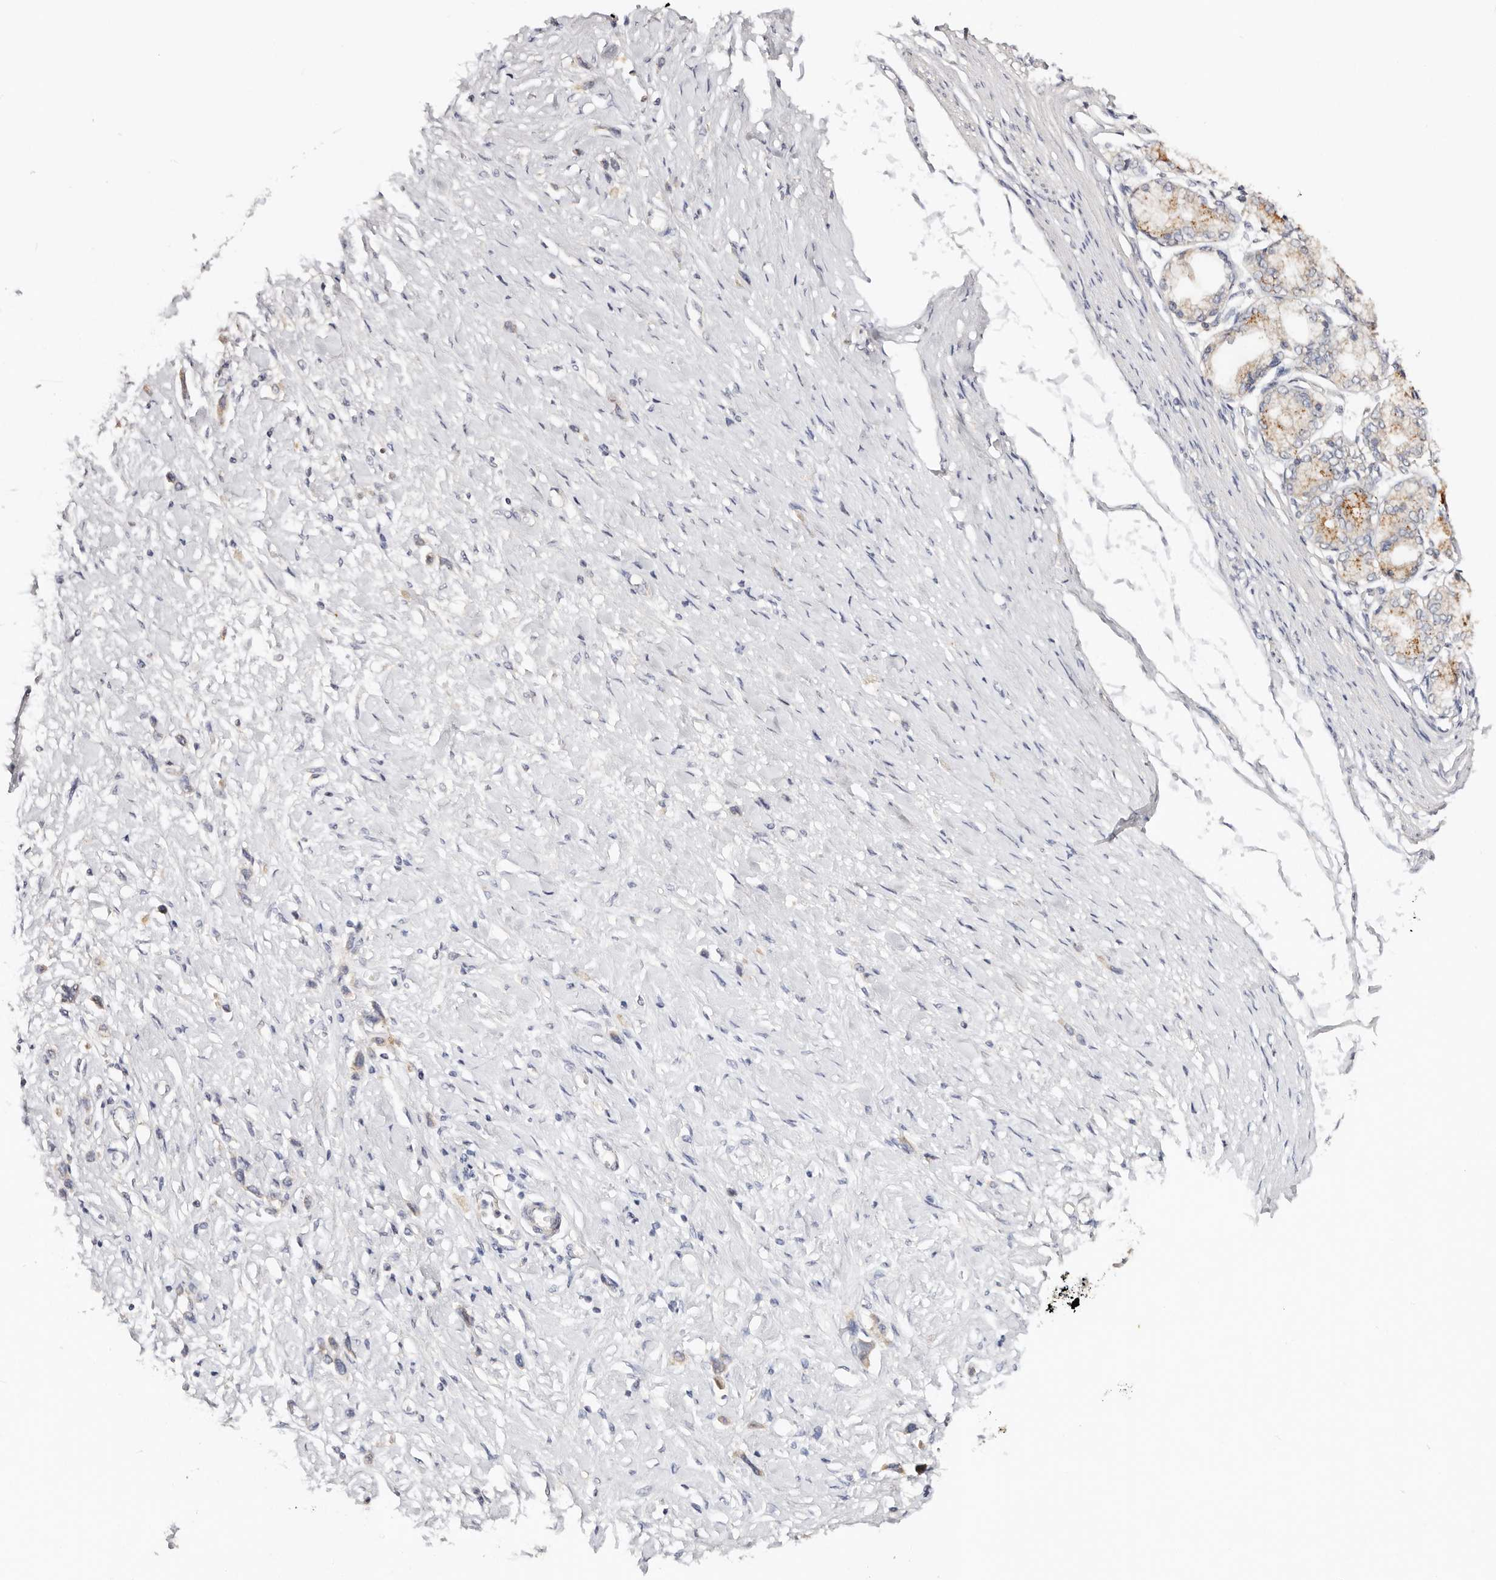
{"staining": {"intensity": "negative", "quantity": "none", "location": "none"}, "tissue": "stomach cancer", "cell_type": "Tumor cells", "image_type": "cancer", "snomed": [{"axis": "morphology", "description": "Adenocarcinoma, NOS"}, {"axis": "topography", "description": "Stomach"}], "caption": "Immunohistochemistry (IHC) micrograph of human stomach cancer (adenocarcinoma) stained for a protein (brown), which displays no positivity in tumor cells.", "gene": "VIPAS39", "patient": {"sex": "female", "age": 65}}